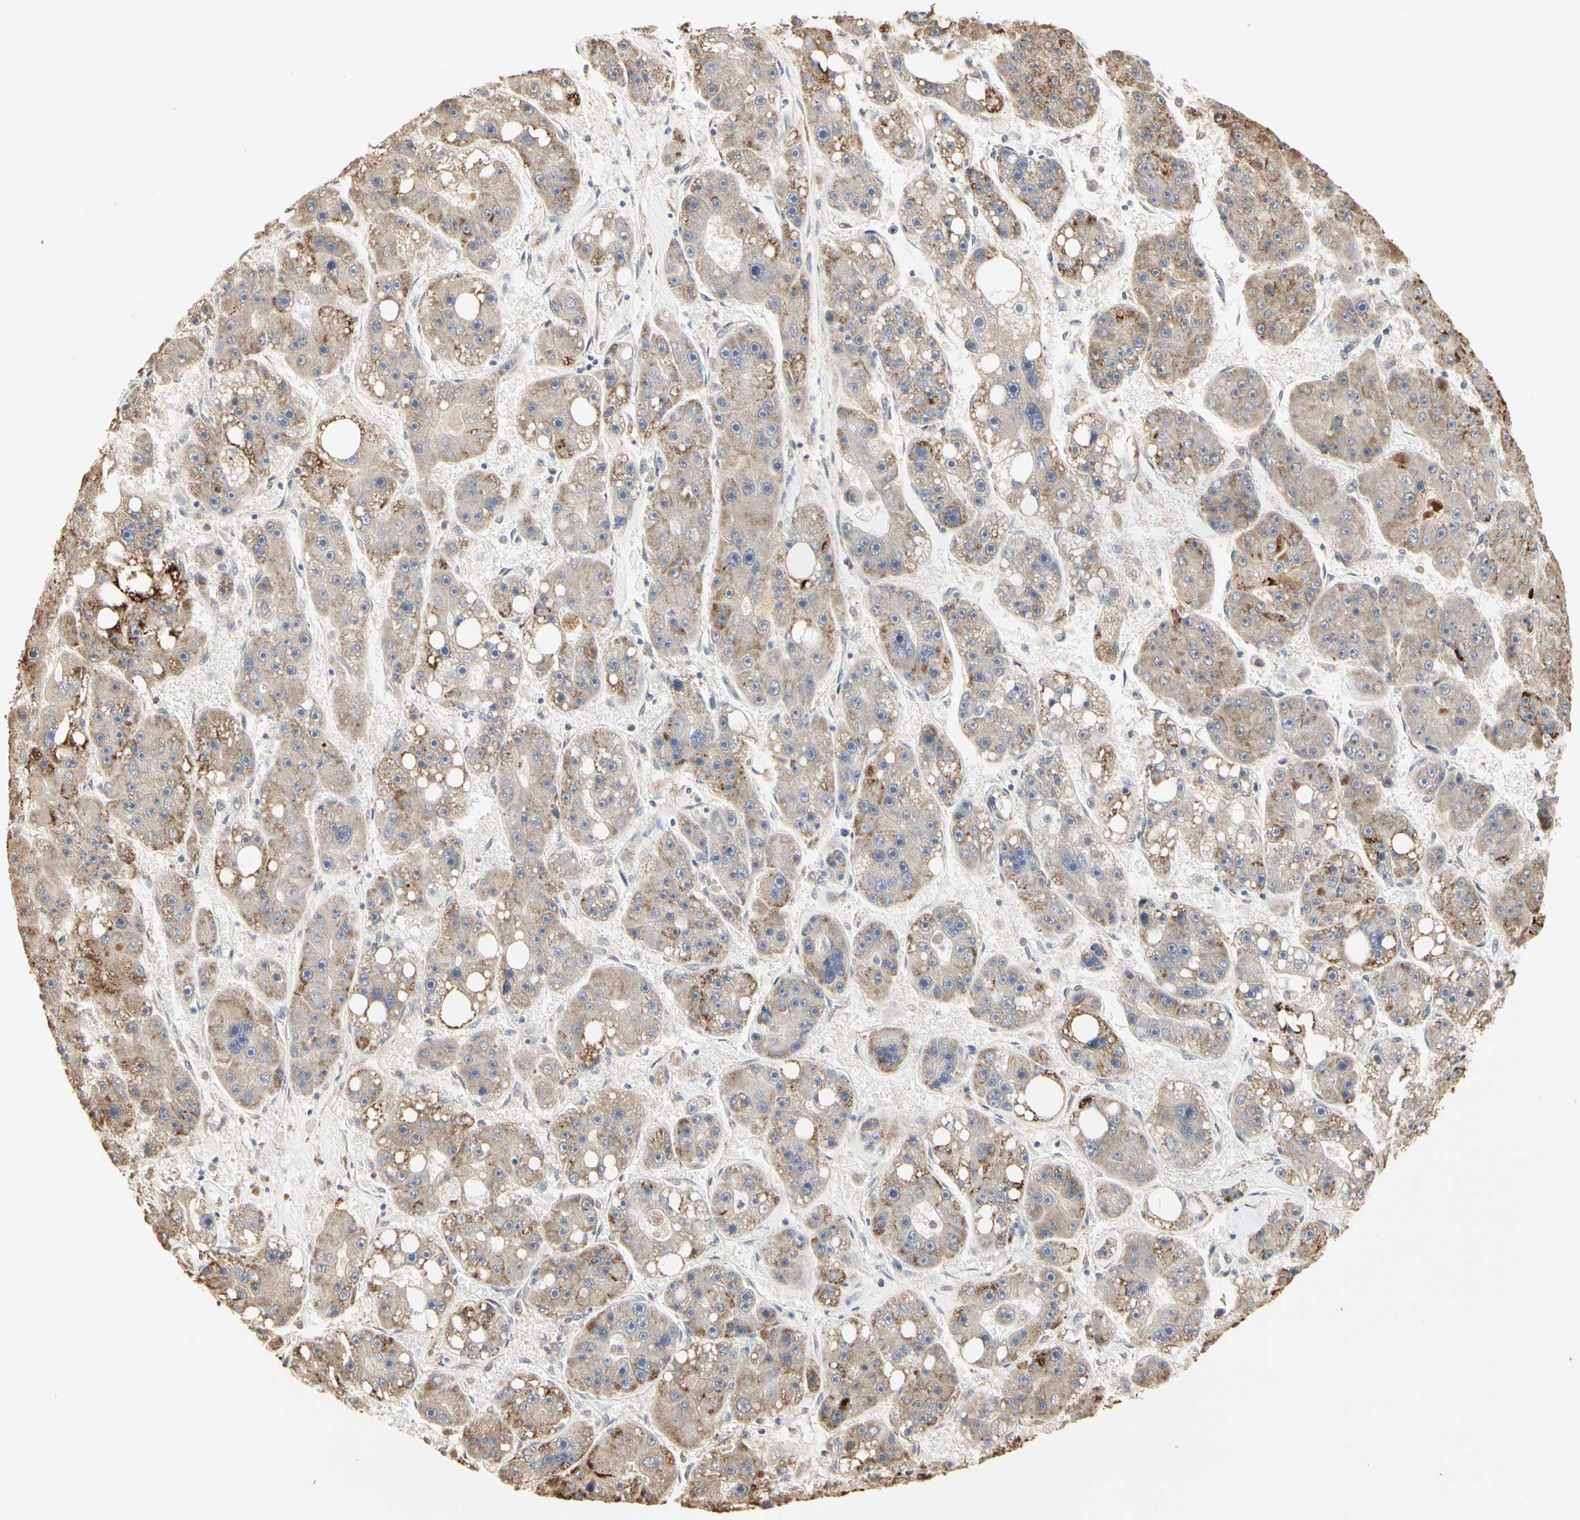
{"staining": {"intensity": "strong", "quantity": "25%-75%", "location": "cytoplasmic/membranous"}, "tissue": "liver cancer", "cell_type": "Tumor cells", "image_type": "cancer", "snomed": [{"axis": "morphology", "description": "Carcinoma, Hepatocellular, NOS"}, {"axis": "topography", "description": "Liver"}], "caption": "This is a histology image of immunohistochemistry staining of liver hepatocellular carcinoma, which shows strong expression in the cytoplasmic/membranous of tumor cells.", "gene": "TAOK1", "patient": {"sex": "female", "age": 61}}